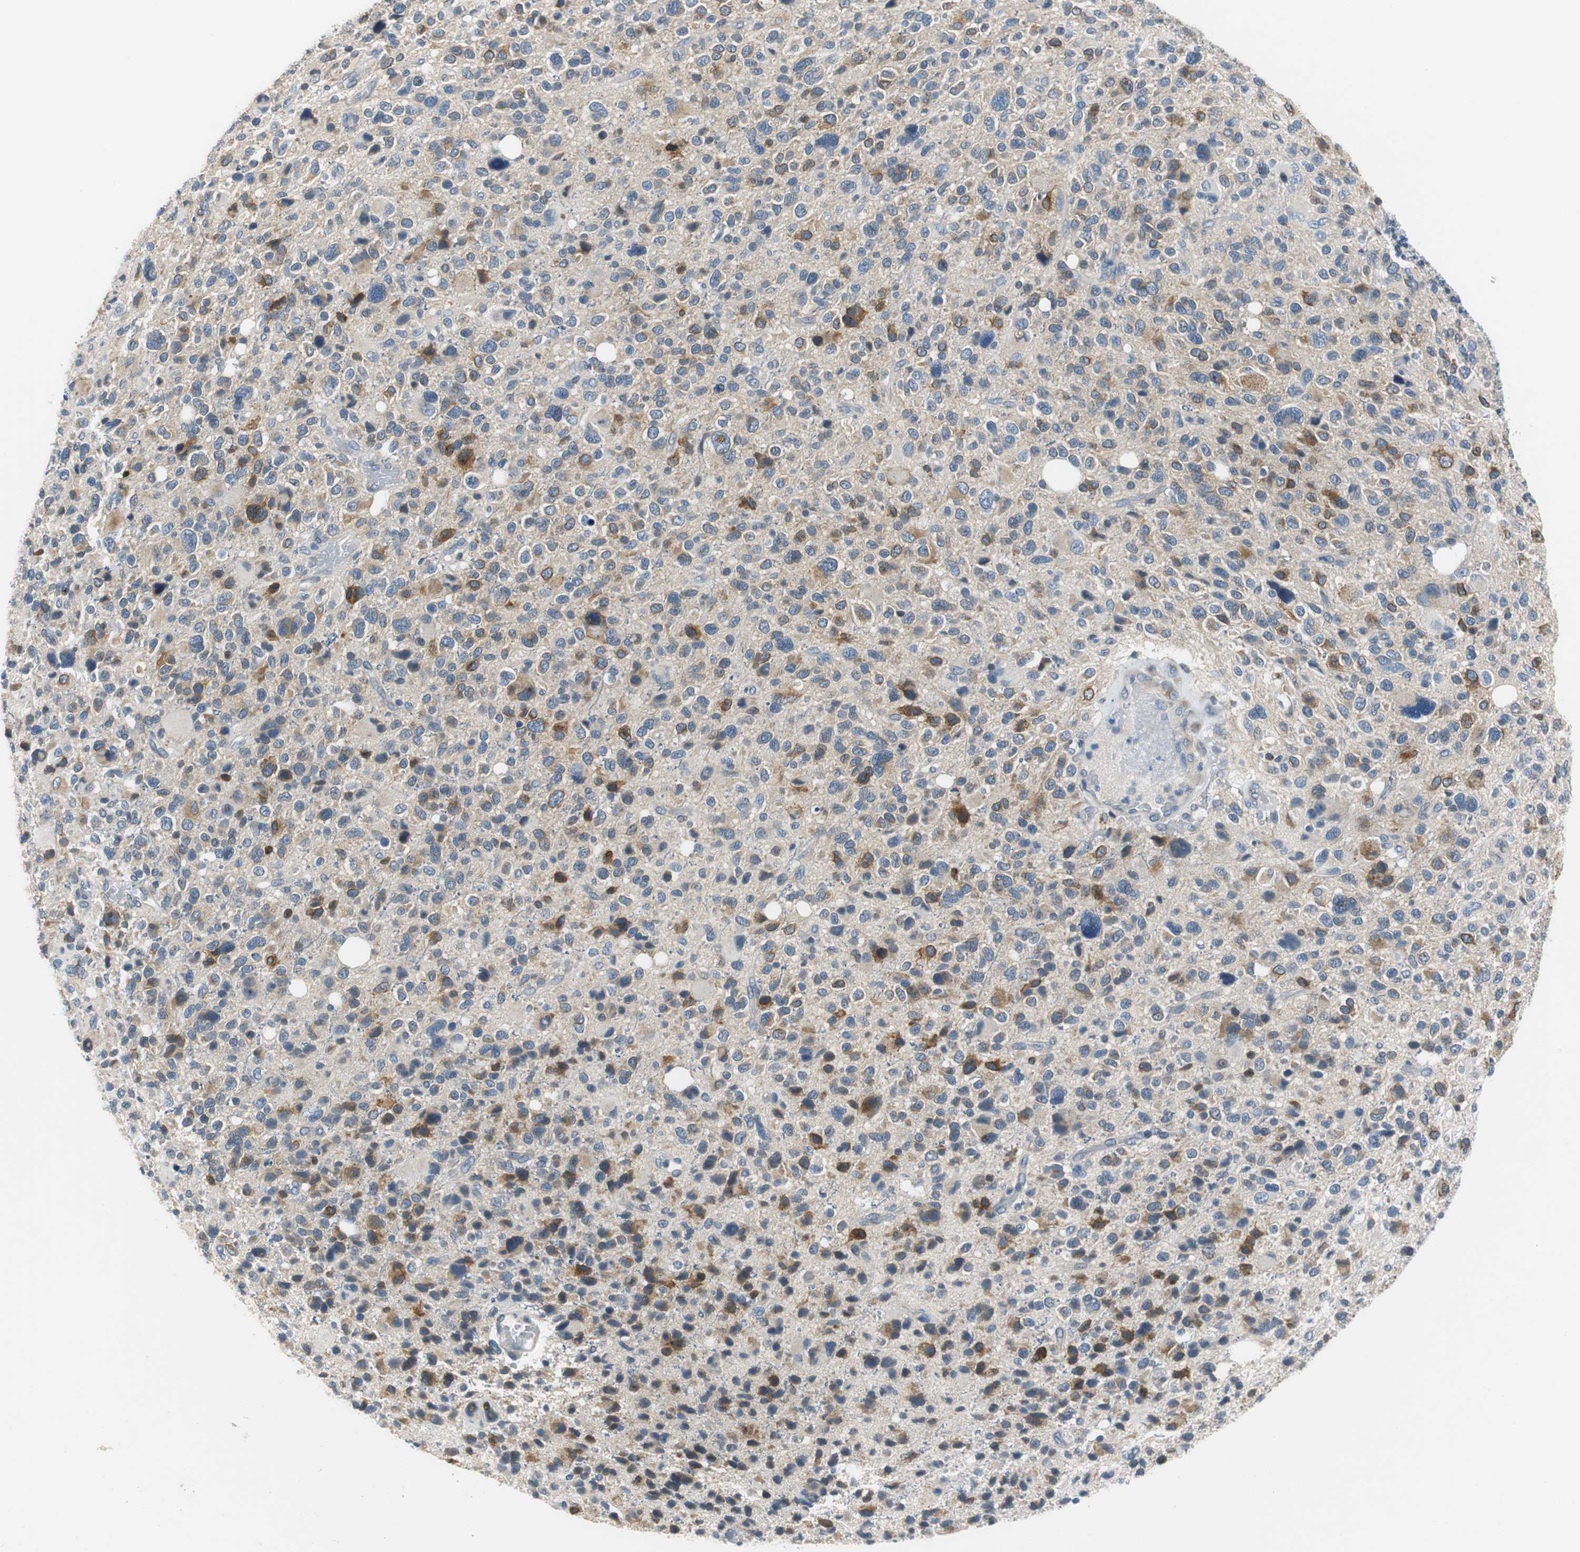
{"staining": {"intensity": "strong", "quantity": "<25%", "location": "cytoplasmic/membranous"}, "tissue": "glioma", "cell_type": "Tumor cells", "image_type": "cancer", "snomed": [{"axis": "morphology", "description": "Glioma, malignant, High grade"}, {"axis": "topography", "description": "Brain"}], "caption": "Malignant glioma (high-grade) stained with immunohistochemistry shows strong cytoplasmic/membranous positivity in approximately <25% of tumor cells.", "gene": "FADS2", "patient": {"sex": "male", "age": 48}}